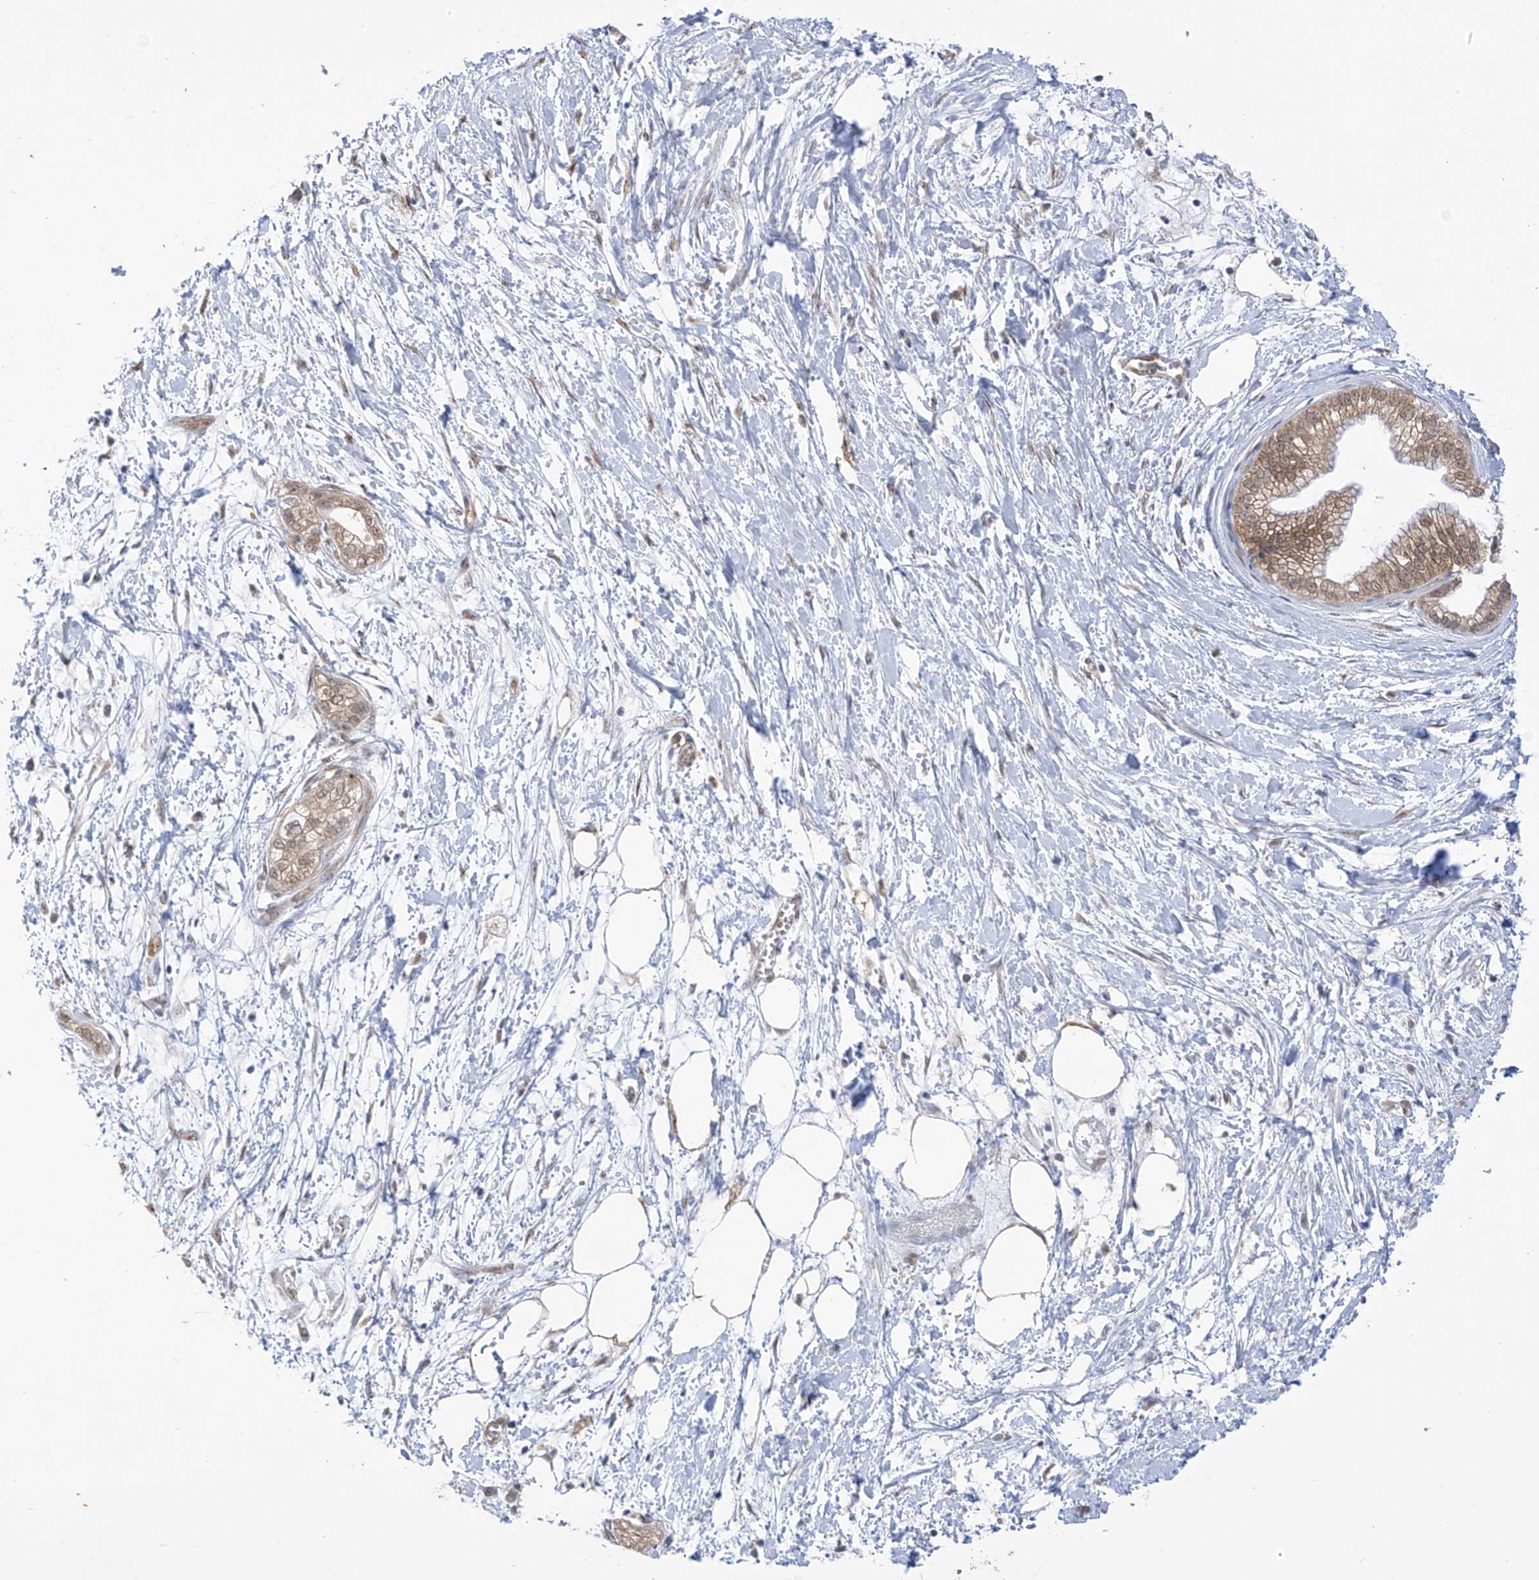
{"staining": {"intensity": "moderate", "quantity": ">75%", "location": "cytoplasmic/membranous,nuclear"}, "tissue": "pancreatic cancer", "cell_type": "Tumor cells", "image_type": "cancer", "snomed": [{"axis": "morphology", "description": "Adenocarcinoma, NOS"}, {"axis": "topography", "description": "Pancreas"}], "caption": "A brown stain shows moderate cytoplasmic/membranous and nuclear positivity of a protein in human pancreatic cancer tumor cells.", "gene": "KIAA1522", "patient": {"sex": "male", "age": 68}}